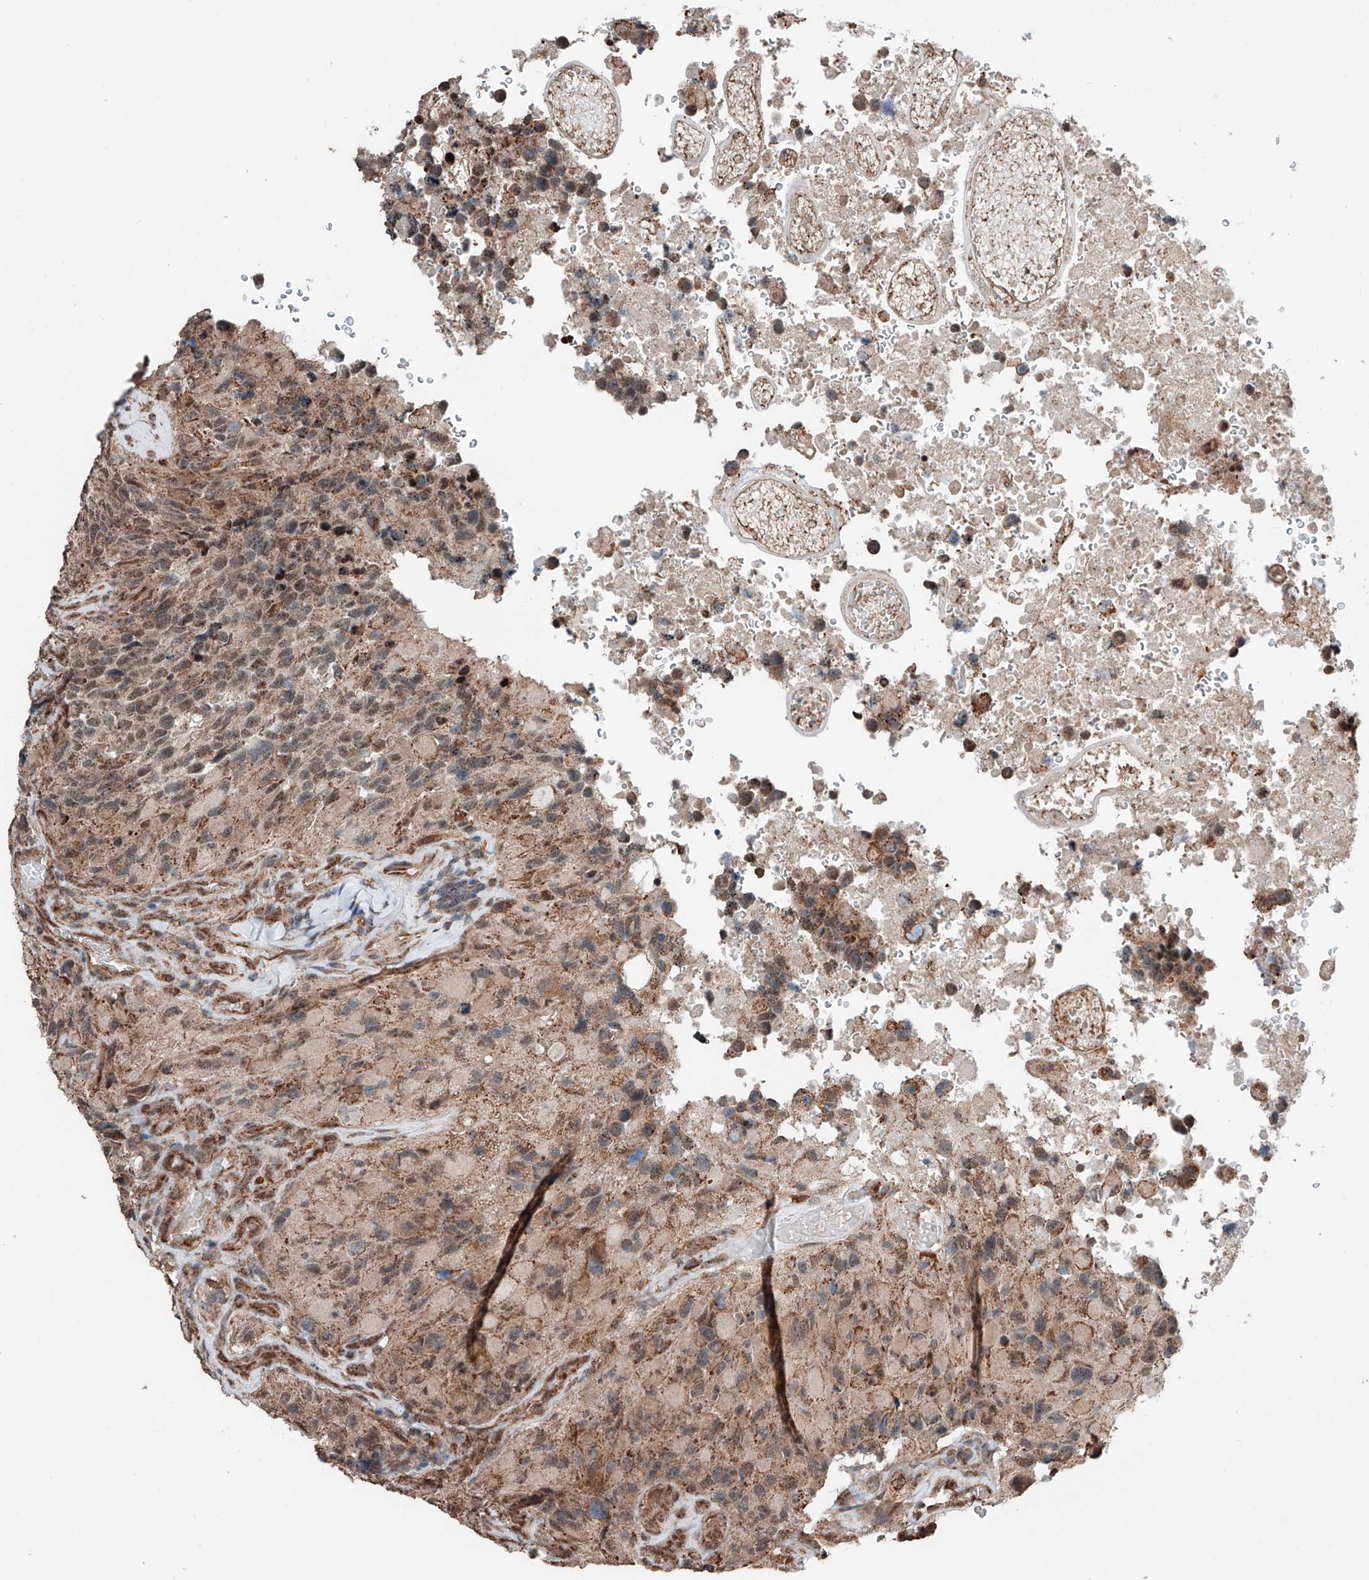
{"staining": {"intensity": "moderate", "quantity": ">75%", "location": "cytoplasmic/membranous,nuclear"}, "tissue": "glioma", "cell_type": "Tumor cells", "image_type": "cancer", "snomed": [{"axis": "morphology", "description": "Glioma, malignant, High grade"}, {"axis": "topography", "description": "Brain"}], "caption": "There is medium levels of moderate cytoplasmic/membranous and nuclear positivity in tumor cells of malignant glioma (high-grade), as demonstrated by immunohistochemical staining (brown color).", "gene": "ZNF445", "patient": {"sex": "male", "age": 69}}